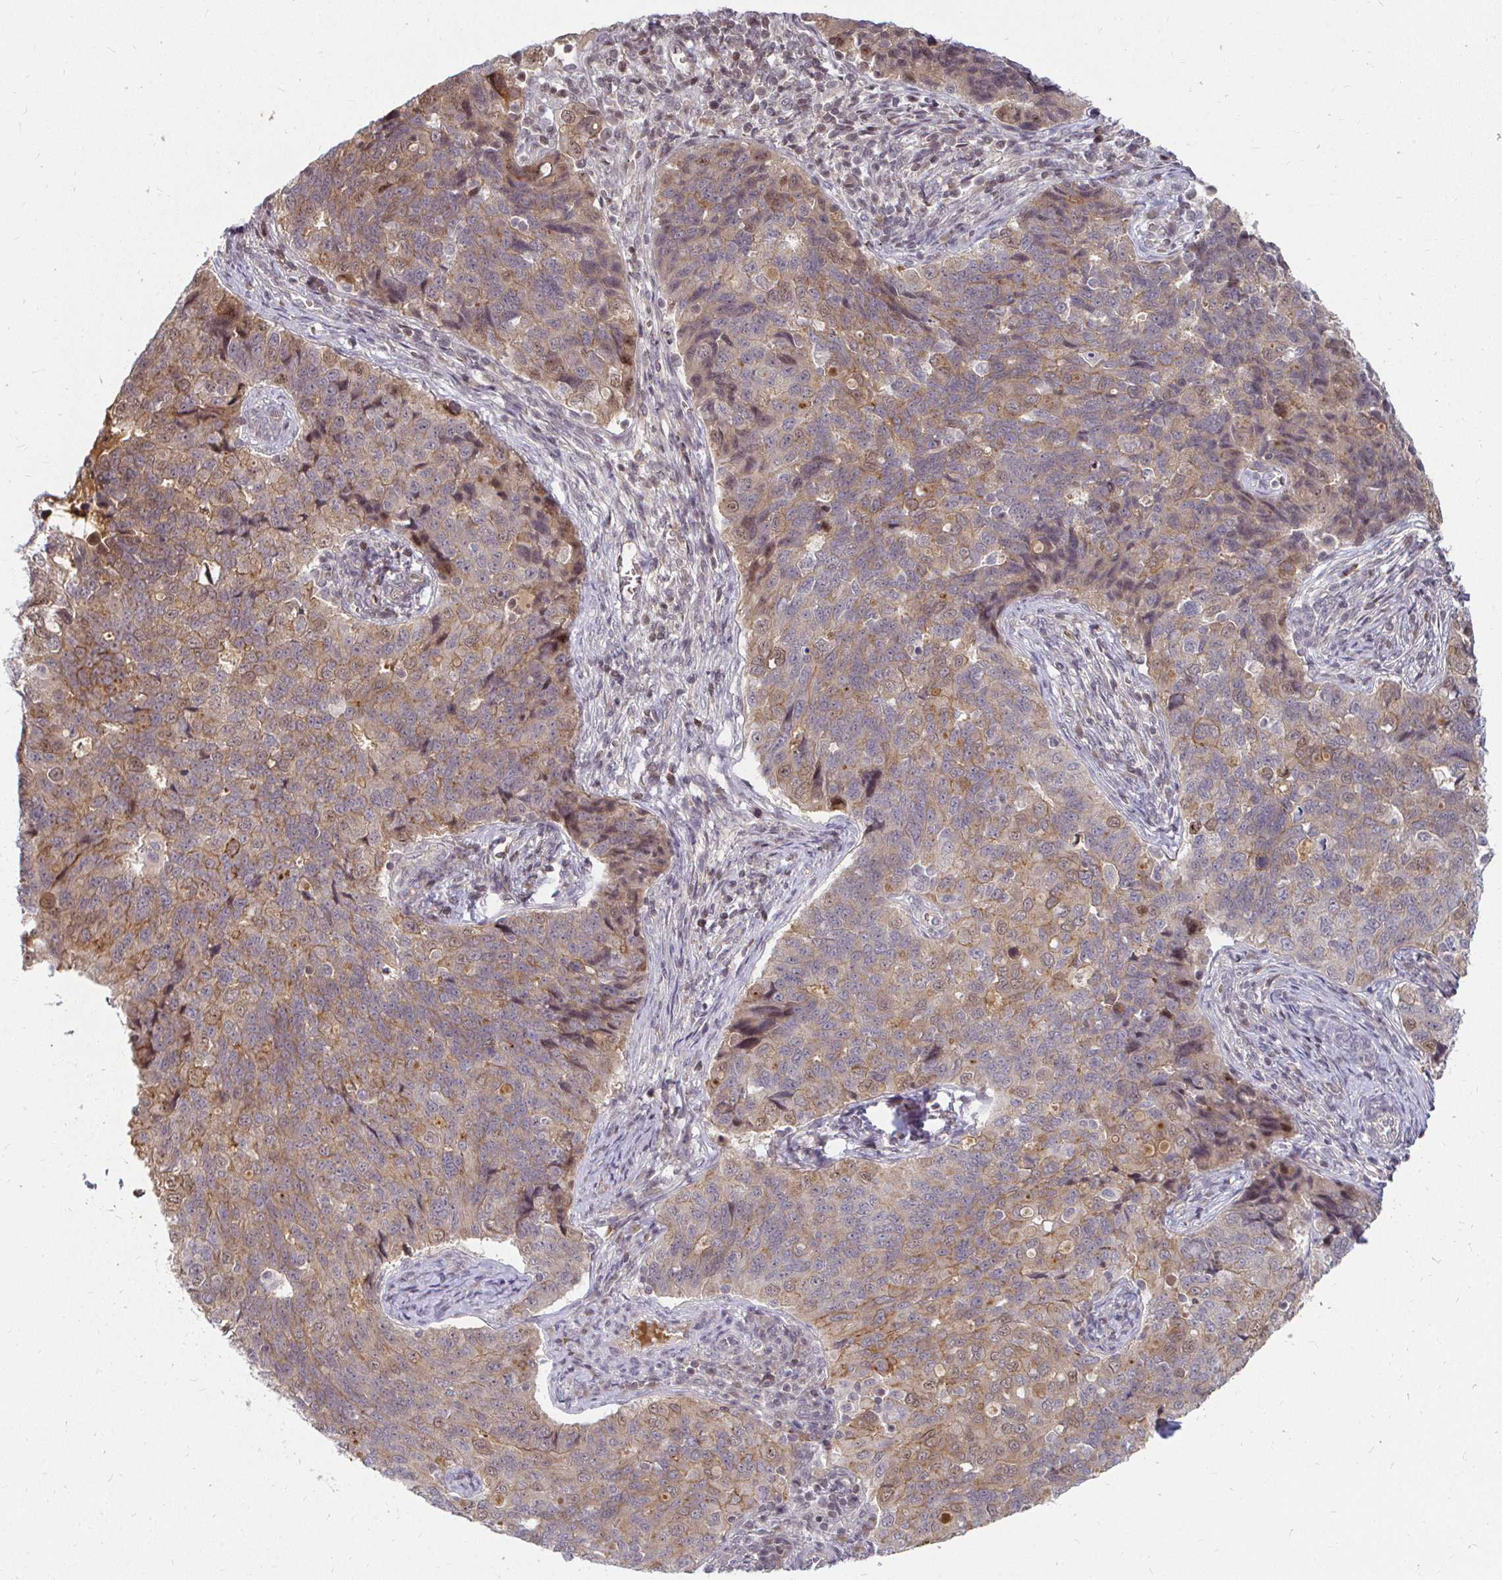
{"staining": {"intensity": "moderate", "quantity": "25%-75%", "location": "cytoplasmic/membranous"}, "tissue": "endometrial cancer", "cell_type": "Tumor cells", "image_type": "cancer", "snomed": [{"axis": "morphology", "description": "Adenocarcinoma, NOS"}, {"axis": "topography", "description": "Endometrium"}], "caption": "Brown immunohistochemical staining in human adenocarcinoma (endometrial) shows moderate cytoplasmic/membranous positivity in about 25%-75% of tumor cells. (DAB (3,3'-diaminobenzidine) IHC, brown staining for protein, blue staining for nuclei).", "gene": "ANK3", "patient": {"sex": "female", "age": 43}}